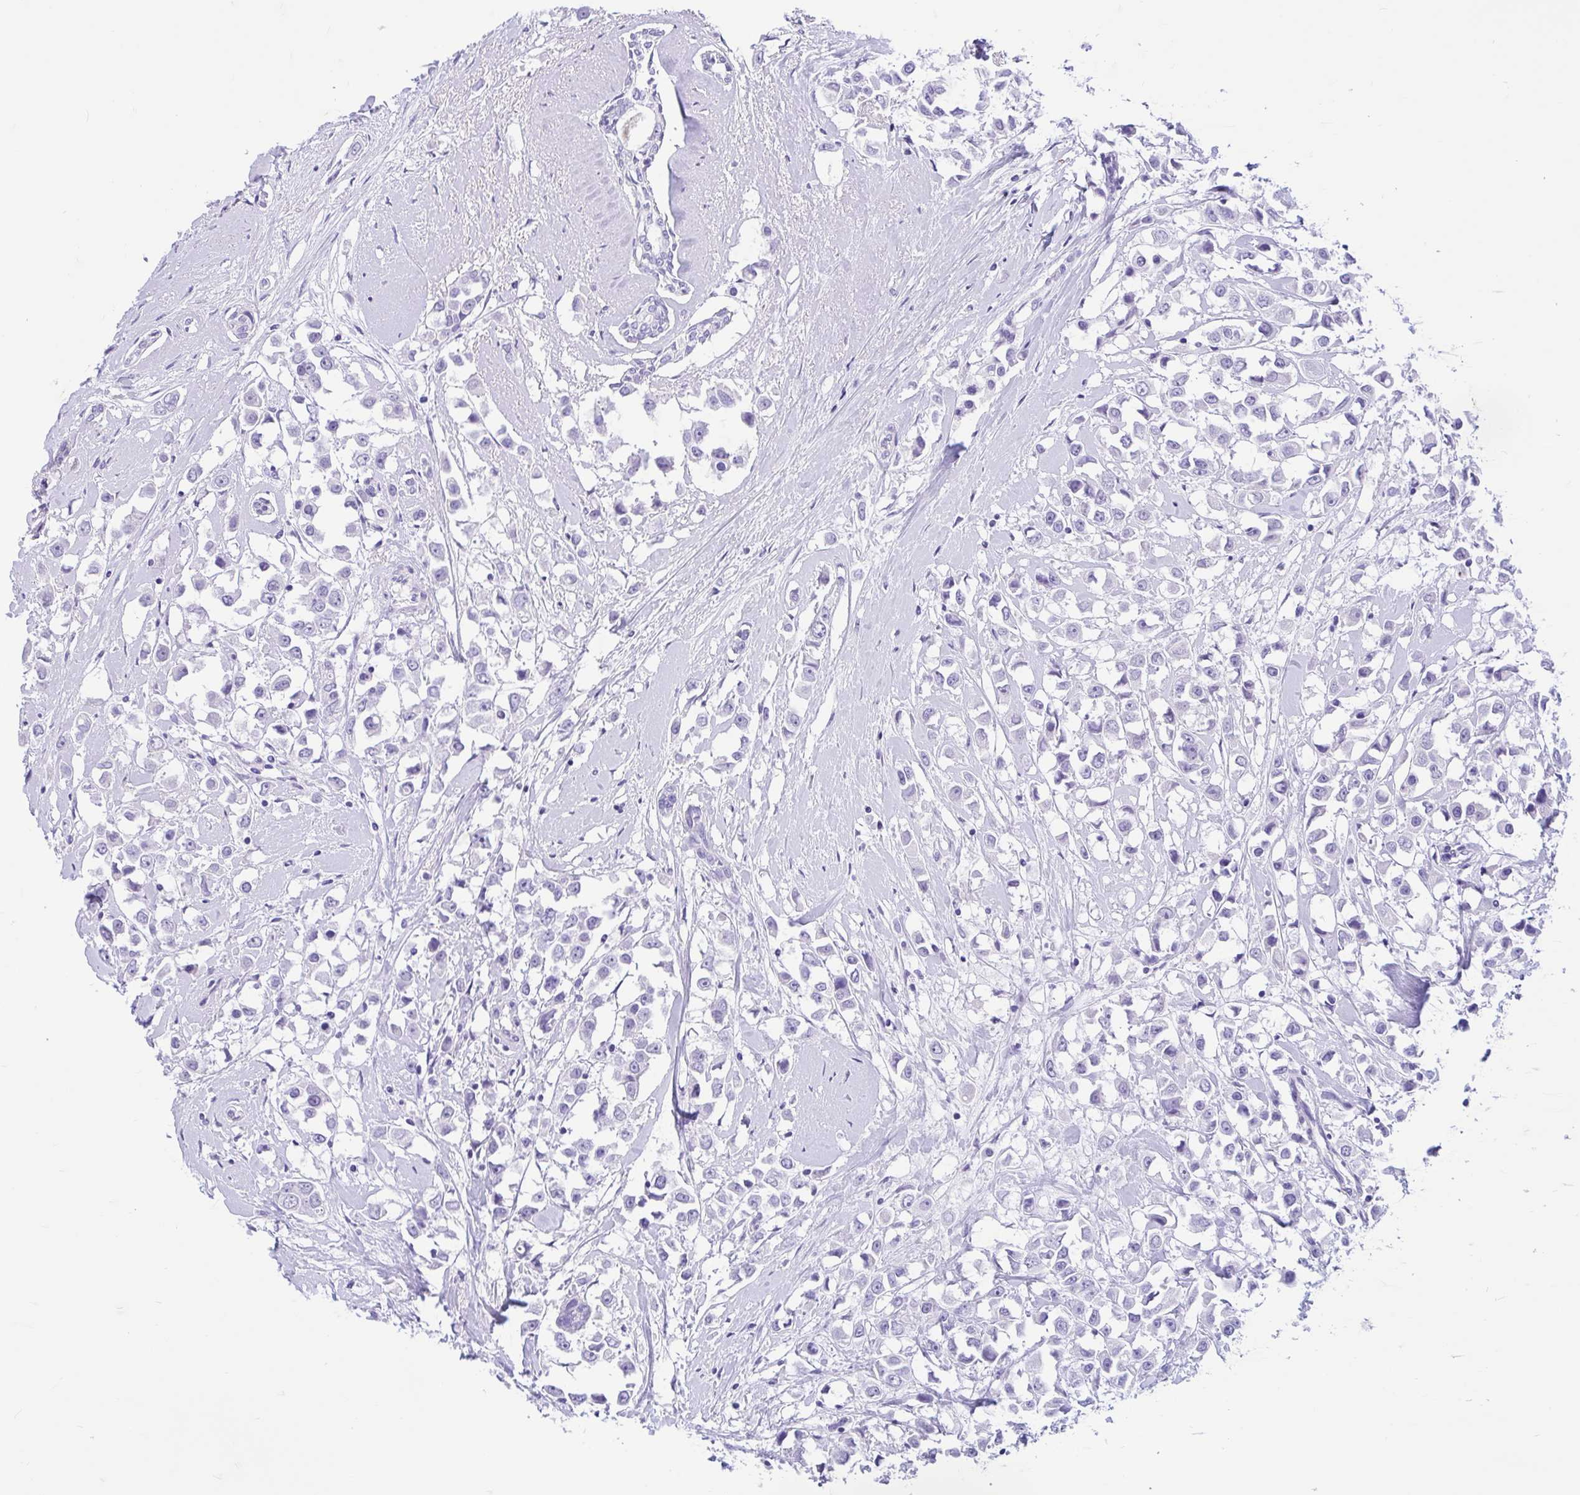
{"staining": {"intensity": "negative", "quantity": "none", "location": "none"}, "tissue": "breast cancer", "cell_type": "Tumor cells", "image_type": "cancer", "snomed": [{"axis": "morphology", "description": "Duct carcinoma"}, {"axis": "topography", "description": "Breast"}], "caption": "The image shows no significant expression in tumor cells of breast intraductal carcinoma.", "gene": "ZNF319", "patient": {"sex": "female", "age": 61}}